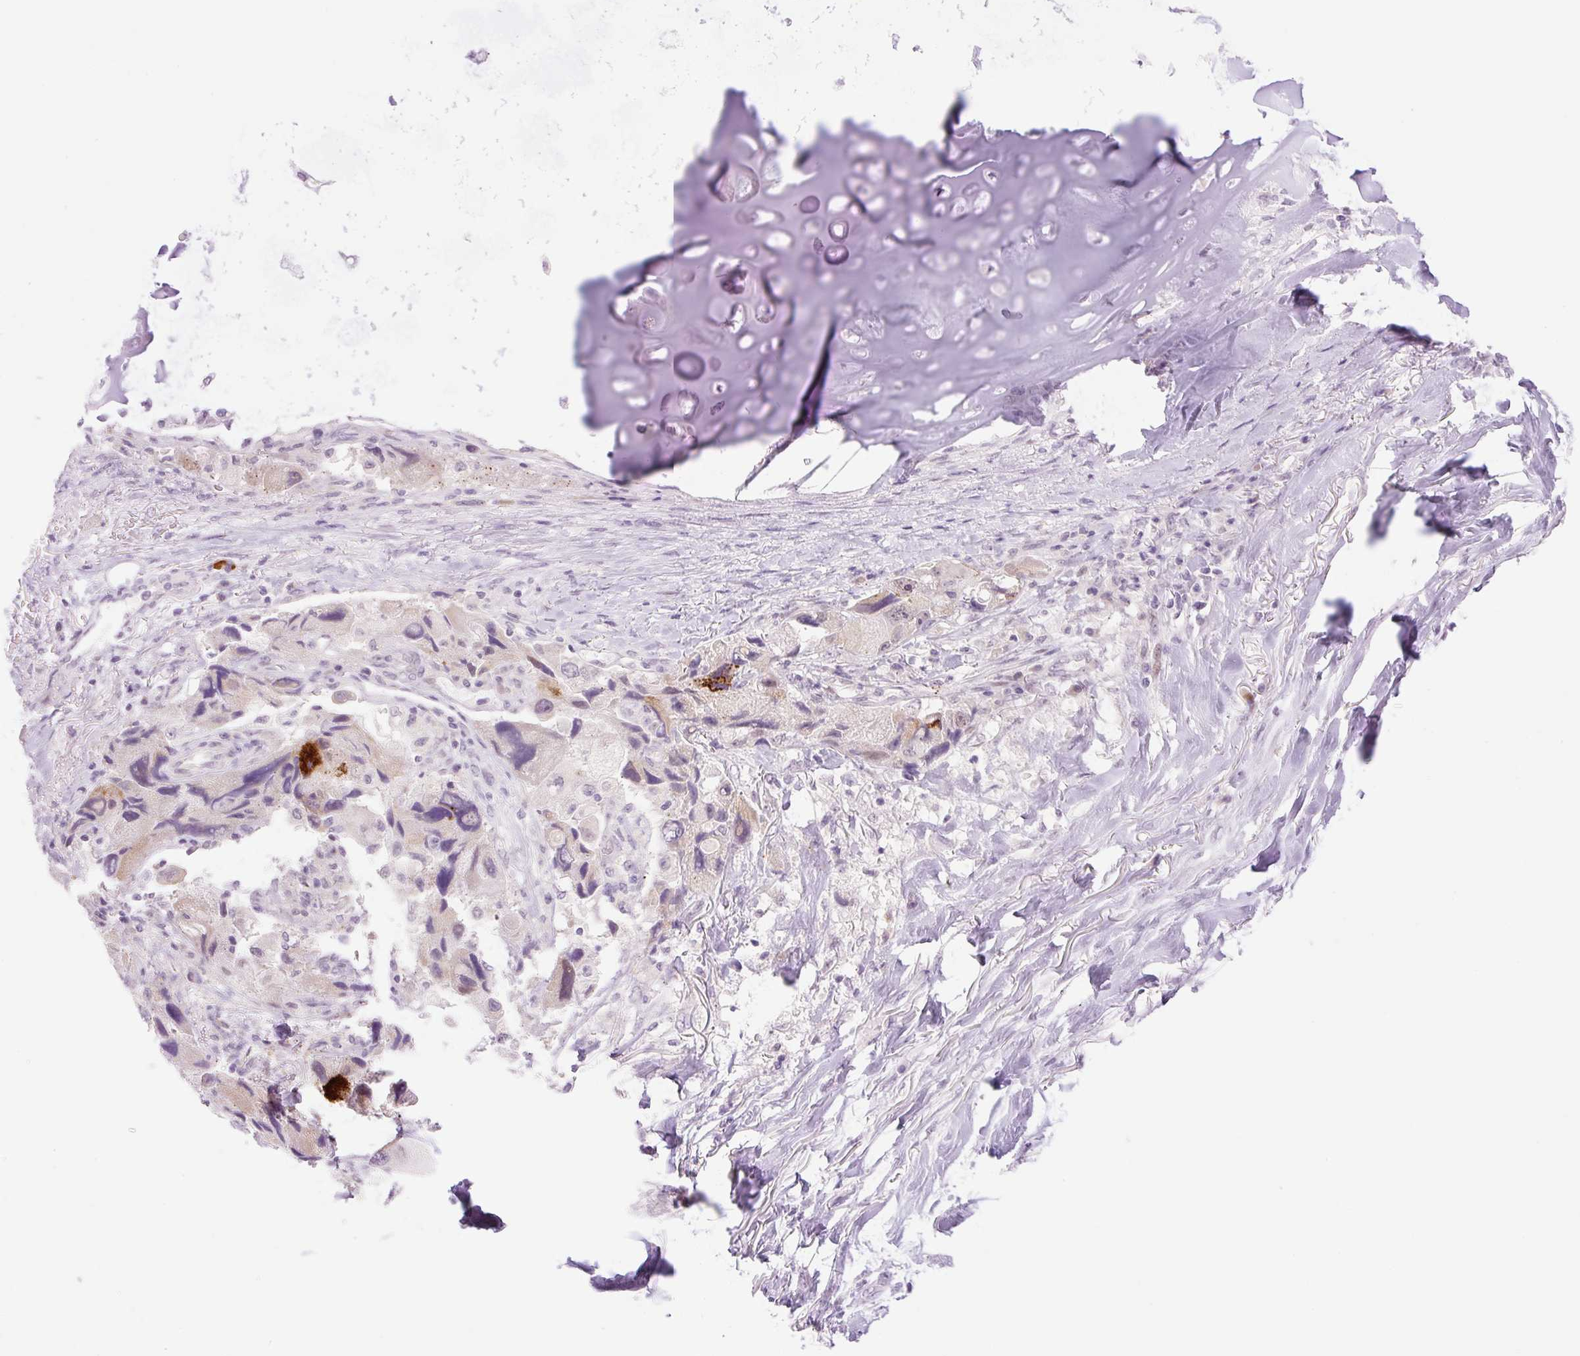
{"staining": {"intensity": "strong", "quantity": "<25%", "location": "cytoplasmic/membranous"}, "tissue": "lung cancer", "cell_type": "Tumor cells", "image_type": "cancer", "snomed": [{"axis": "morphology", "description": "Adenocarcinoma, NOS"}, {"axis": "topography", "description": "Lung"}], "caption": "About <25% of tumor cells in human lung cancer (adenocarcinoma) demonstrate strong cytoplasmic/membranous protein positivity as visualized by brown immunohistochemical staining.", "gene": "SPRYD4", "patient": {"sex": "female", "age": 54}}